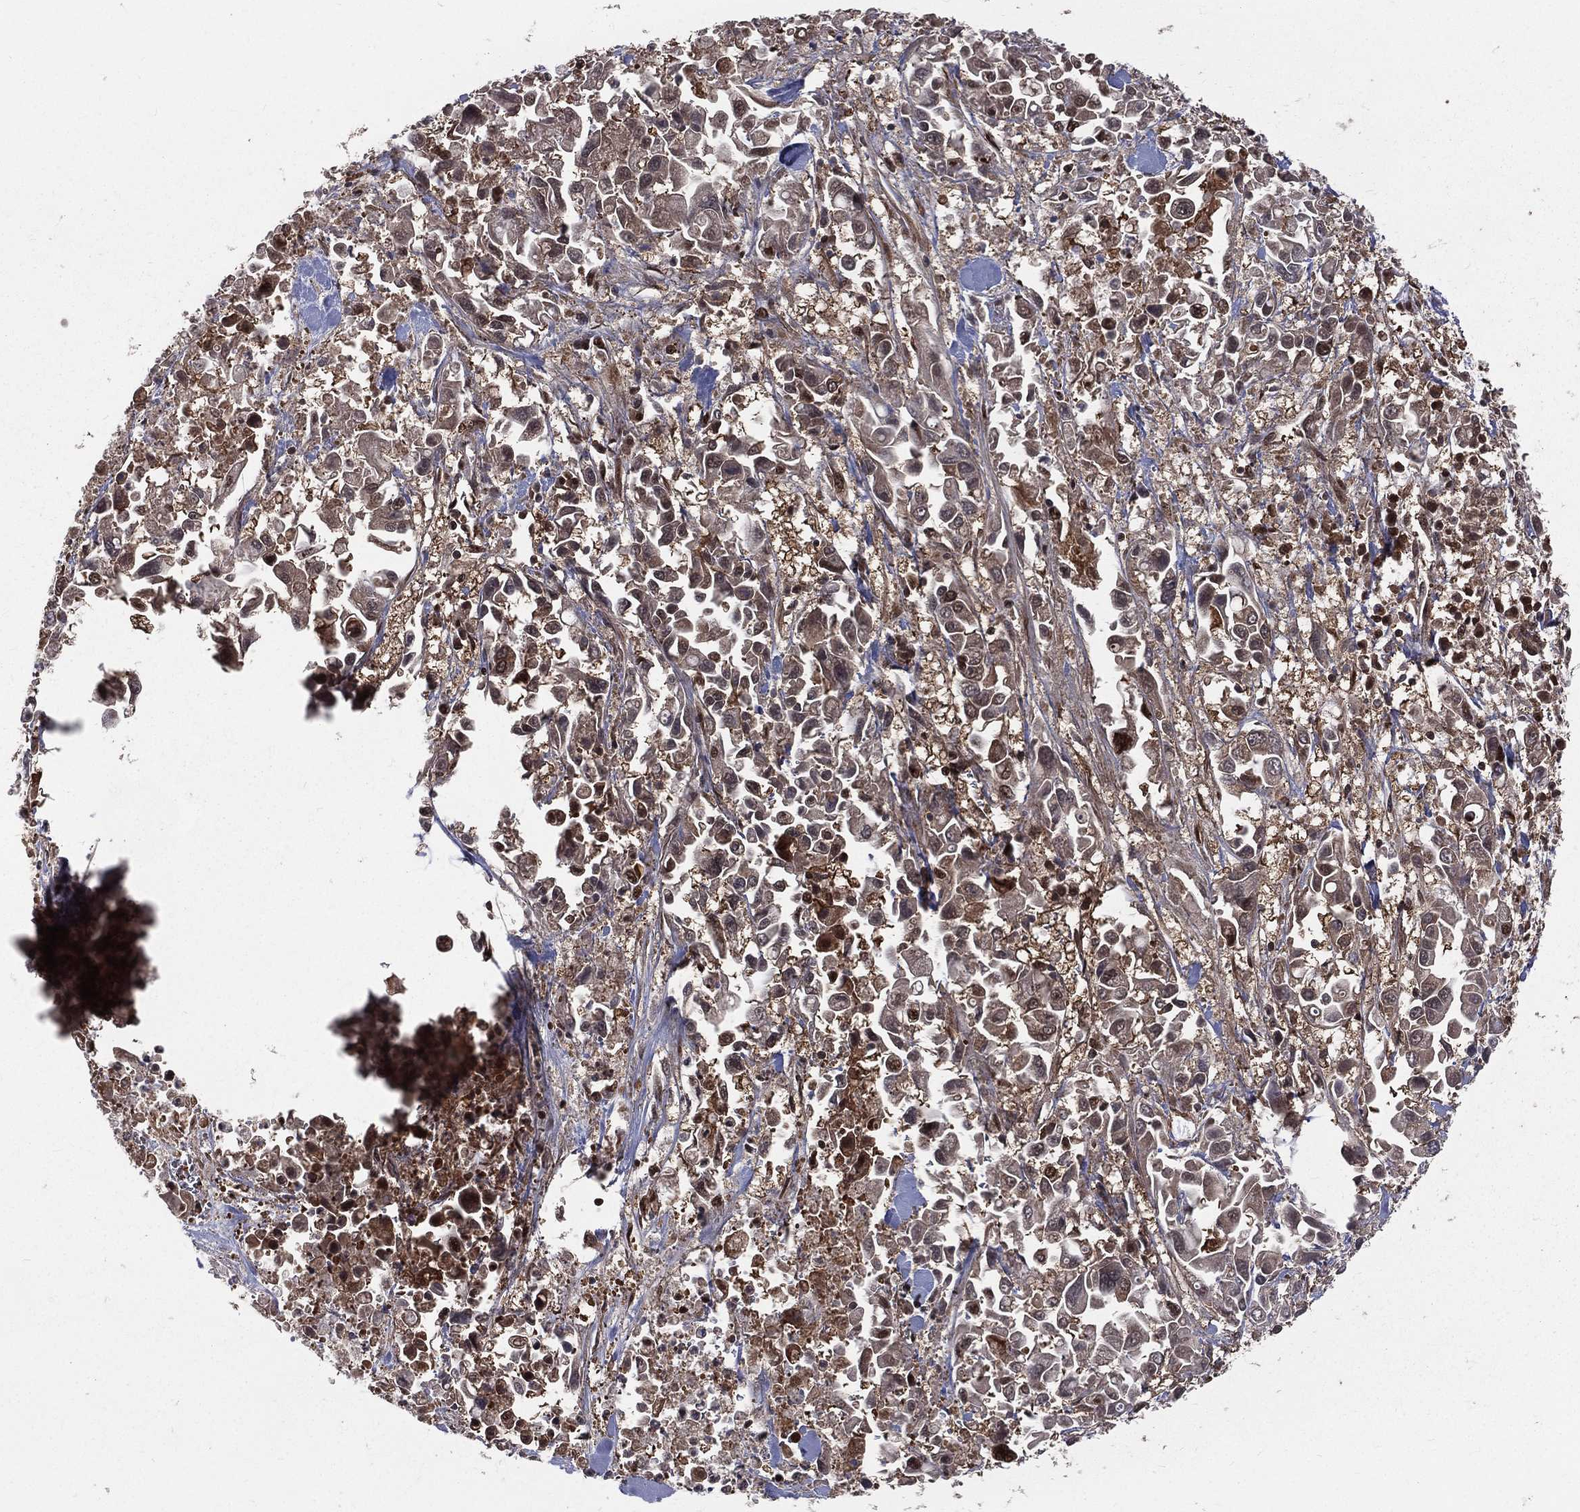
{"staining": {"intensity": "negative", "quantity": "none", "location": "none"}, "tissue": "pancreatic cancer", "cell_type": "Tumor cells", "image_type": "cancer", "snomed": [{"axis": "morphology", "description": "Adenocarcinoma, NOS"}, {"axis": "topography", "description": "Pancreas"}], "caption": "Immunohistochemical staining of human pancreatic cancer (adenocarcinoma) shows no significant expression in tumor cells.", "gene": "COPS4", "patient": {"sex": "female", "age": 83}}